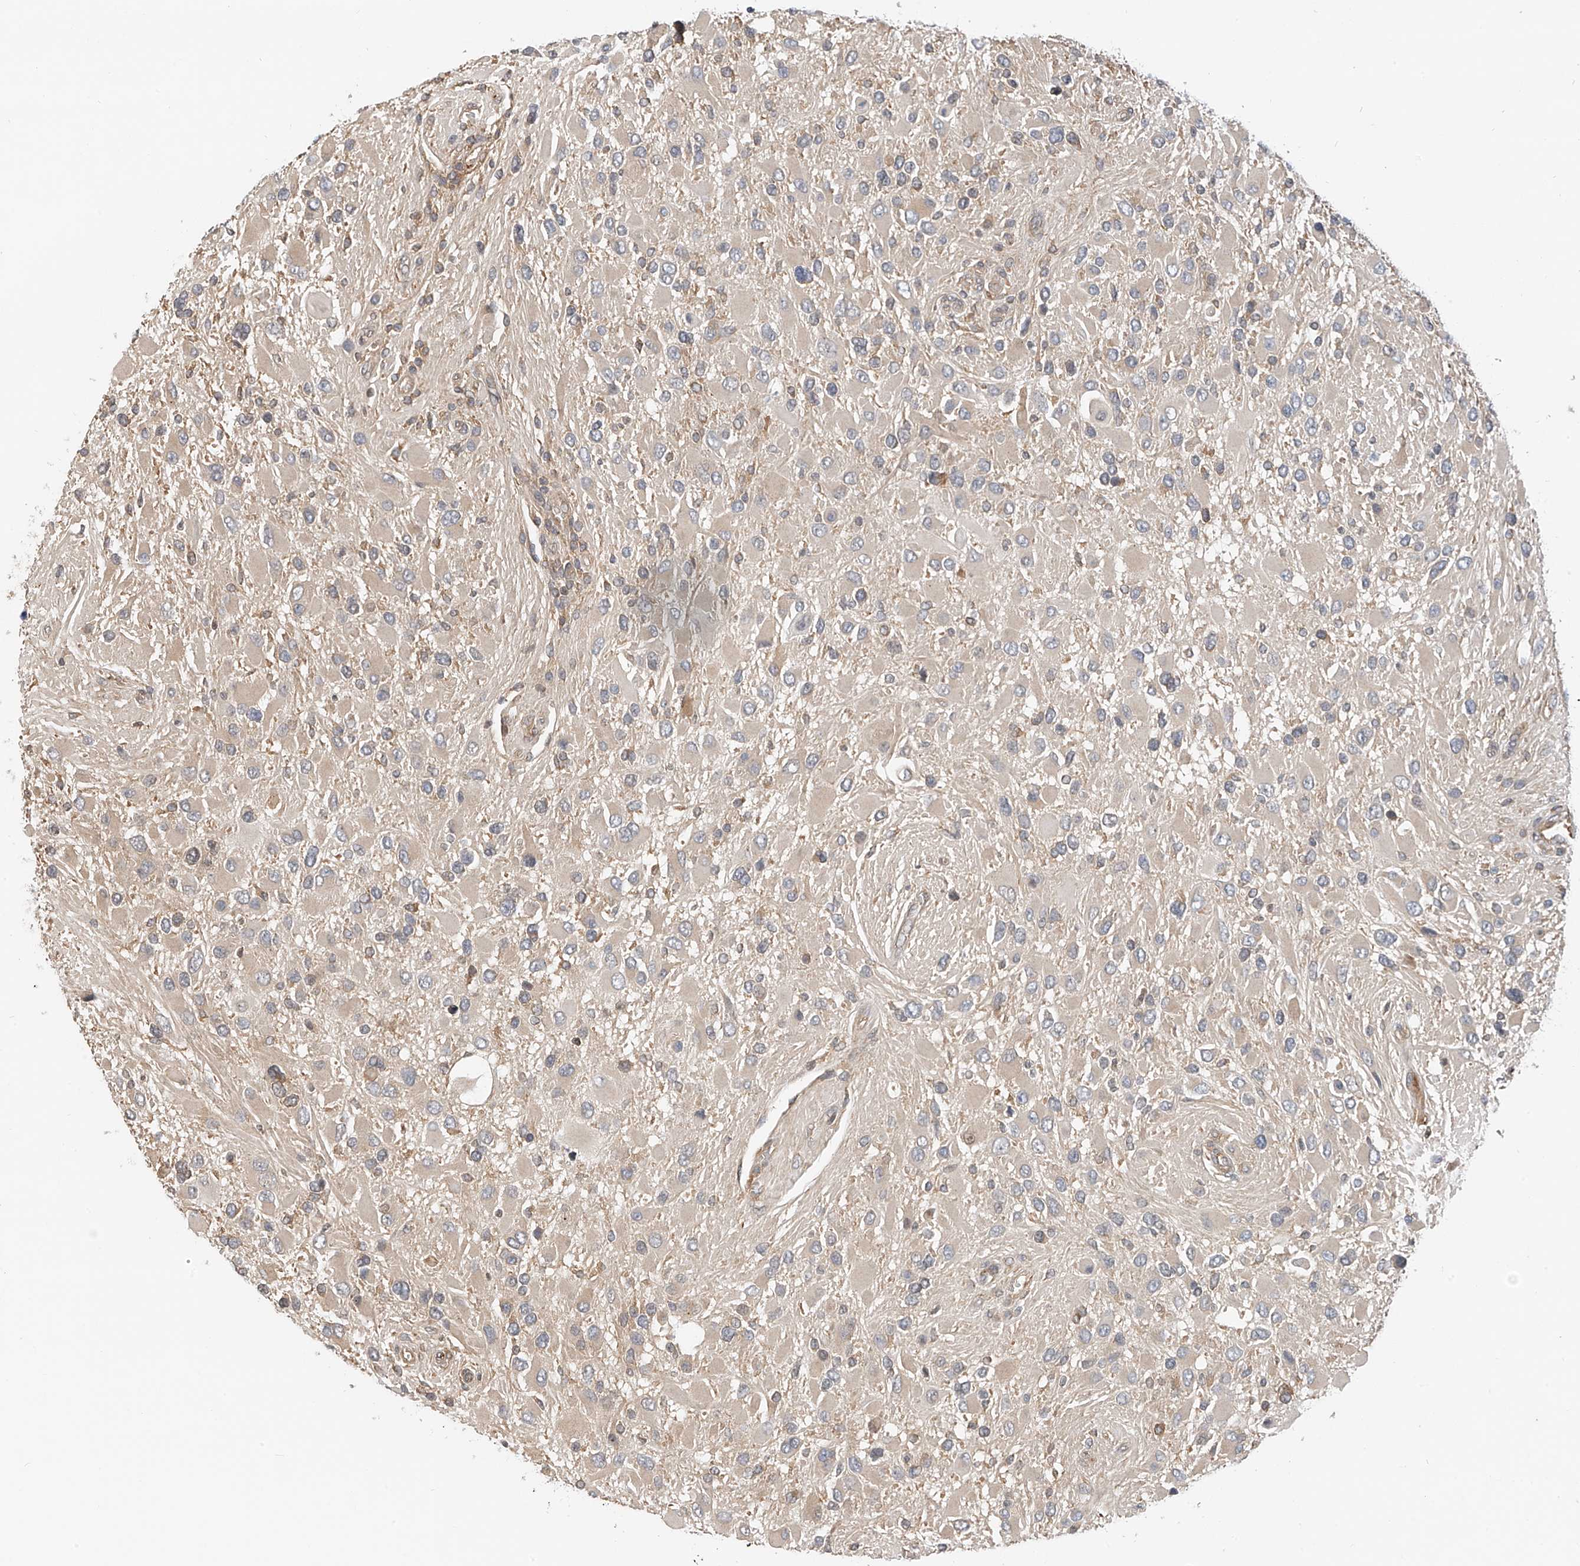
{"staining": {"intensity": "weak", "quantity": "<25%", "location": "cytoplasmic/membranous"}, "tissue": "glioma", "cell_type": "Tumor cells", "image_type": "cancer", "snomed": [{"axis": "morphology", "description": "Glioma, malignant, High grade"}, {"axis": "topography", "description": "Brain"}], "caption": "Immunohistochemistry (IHC) of high-grade glioma (malignant) demonstrates no expression in tumor cells.", "gene": "PPA2", "patient": {"sex": "male", "age": 53}}